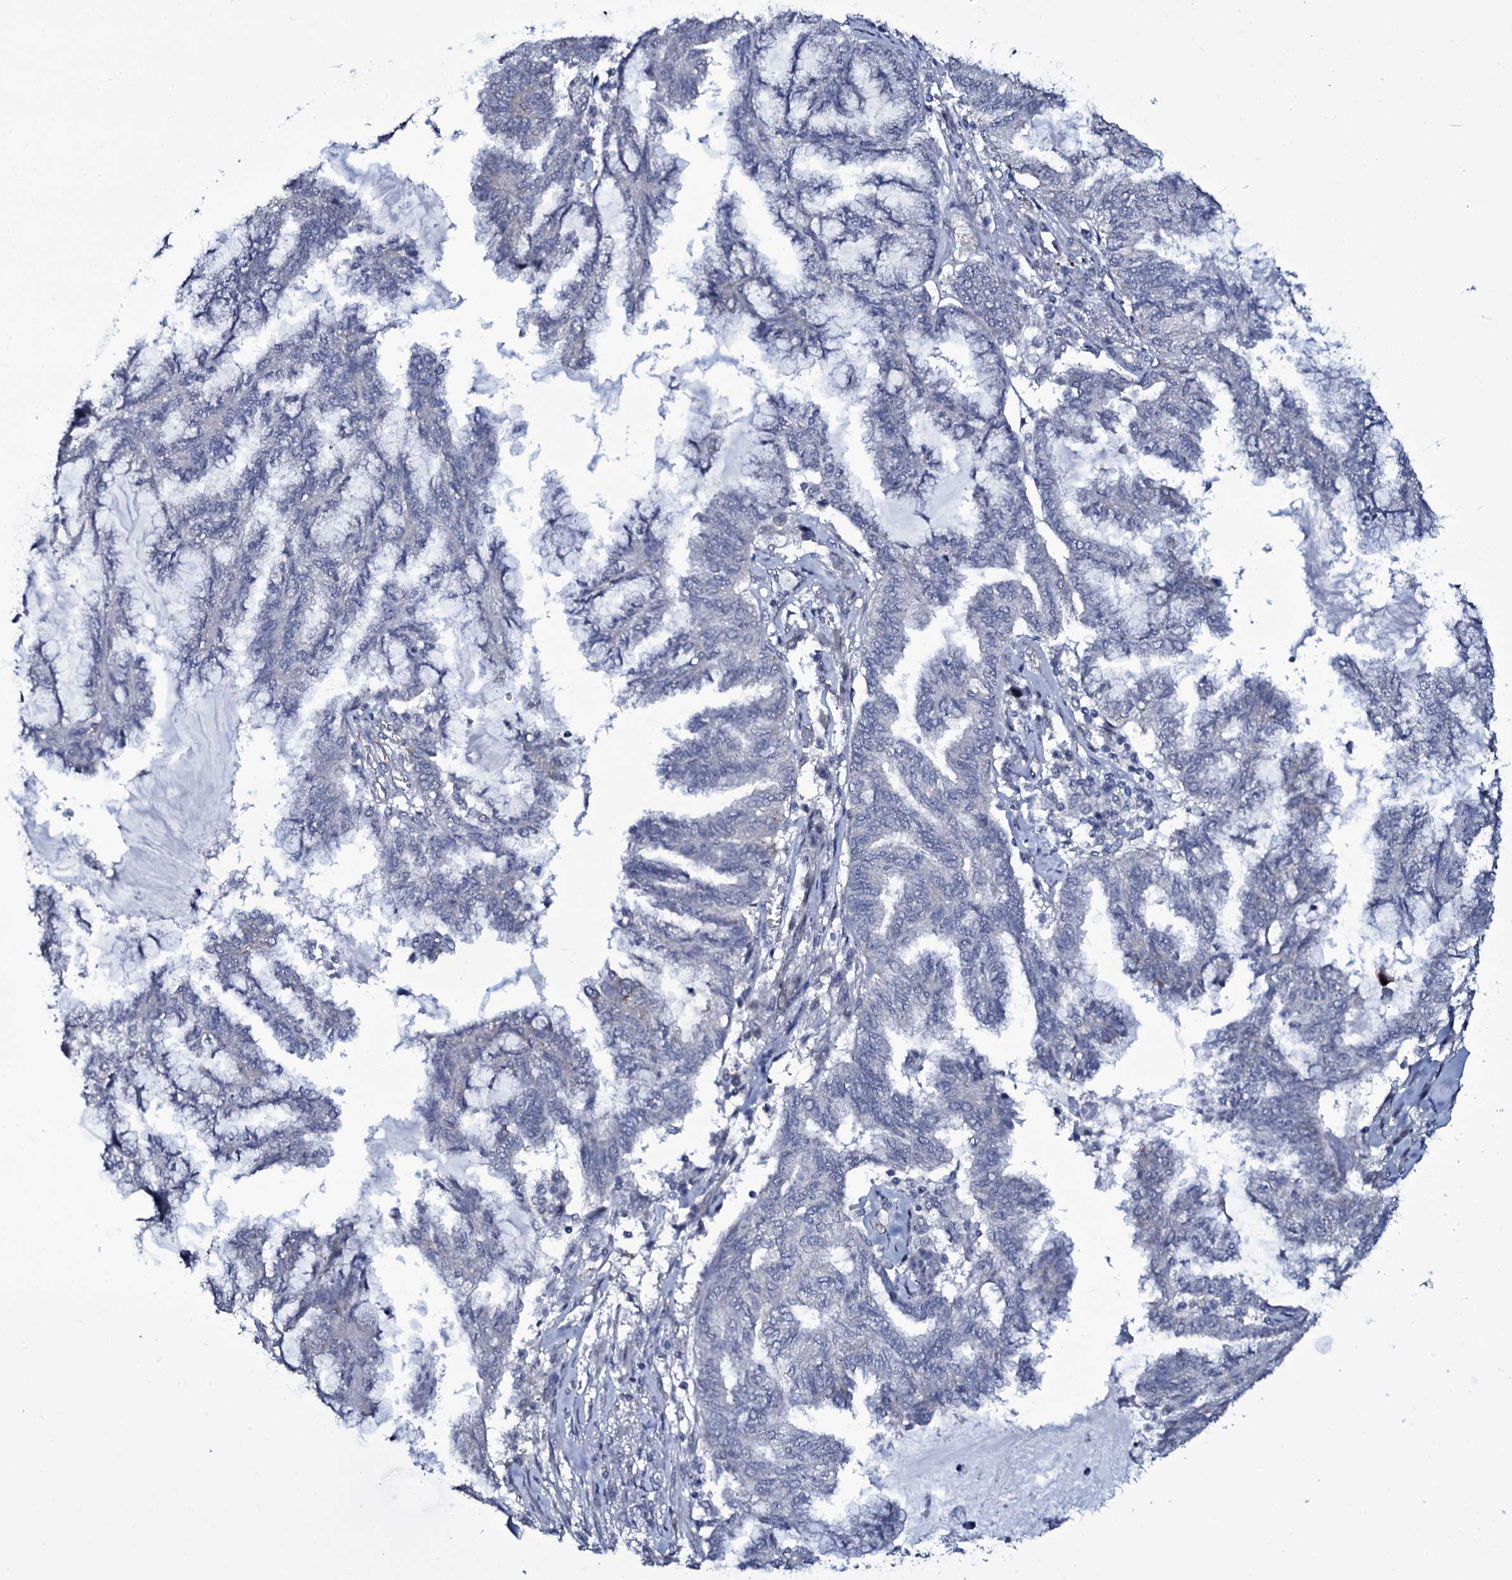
{"staining": {"intensity": "negative", "quantity": "none", "location": "none"}, "tissue": "endometrial cancer", "cell_type": "Tumor cells", "image_type": "cancer", "snomed": [{"axis": "morphology", "description": "Adenocarcinoma, NOS"}, {"axis": "topography", "description": "Endometrium"}], "caption": "This is a photomicrograph of immunohistochemistry staining of adenocarcinoma (endometrial), which shows no staining in tumor cells.", "gene": "WIPF3", "patient": {"sex": "female", "age": 86}}